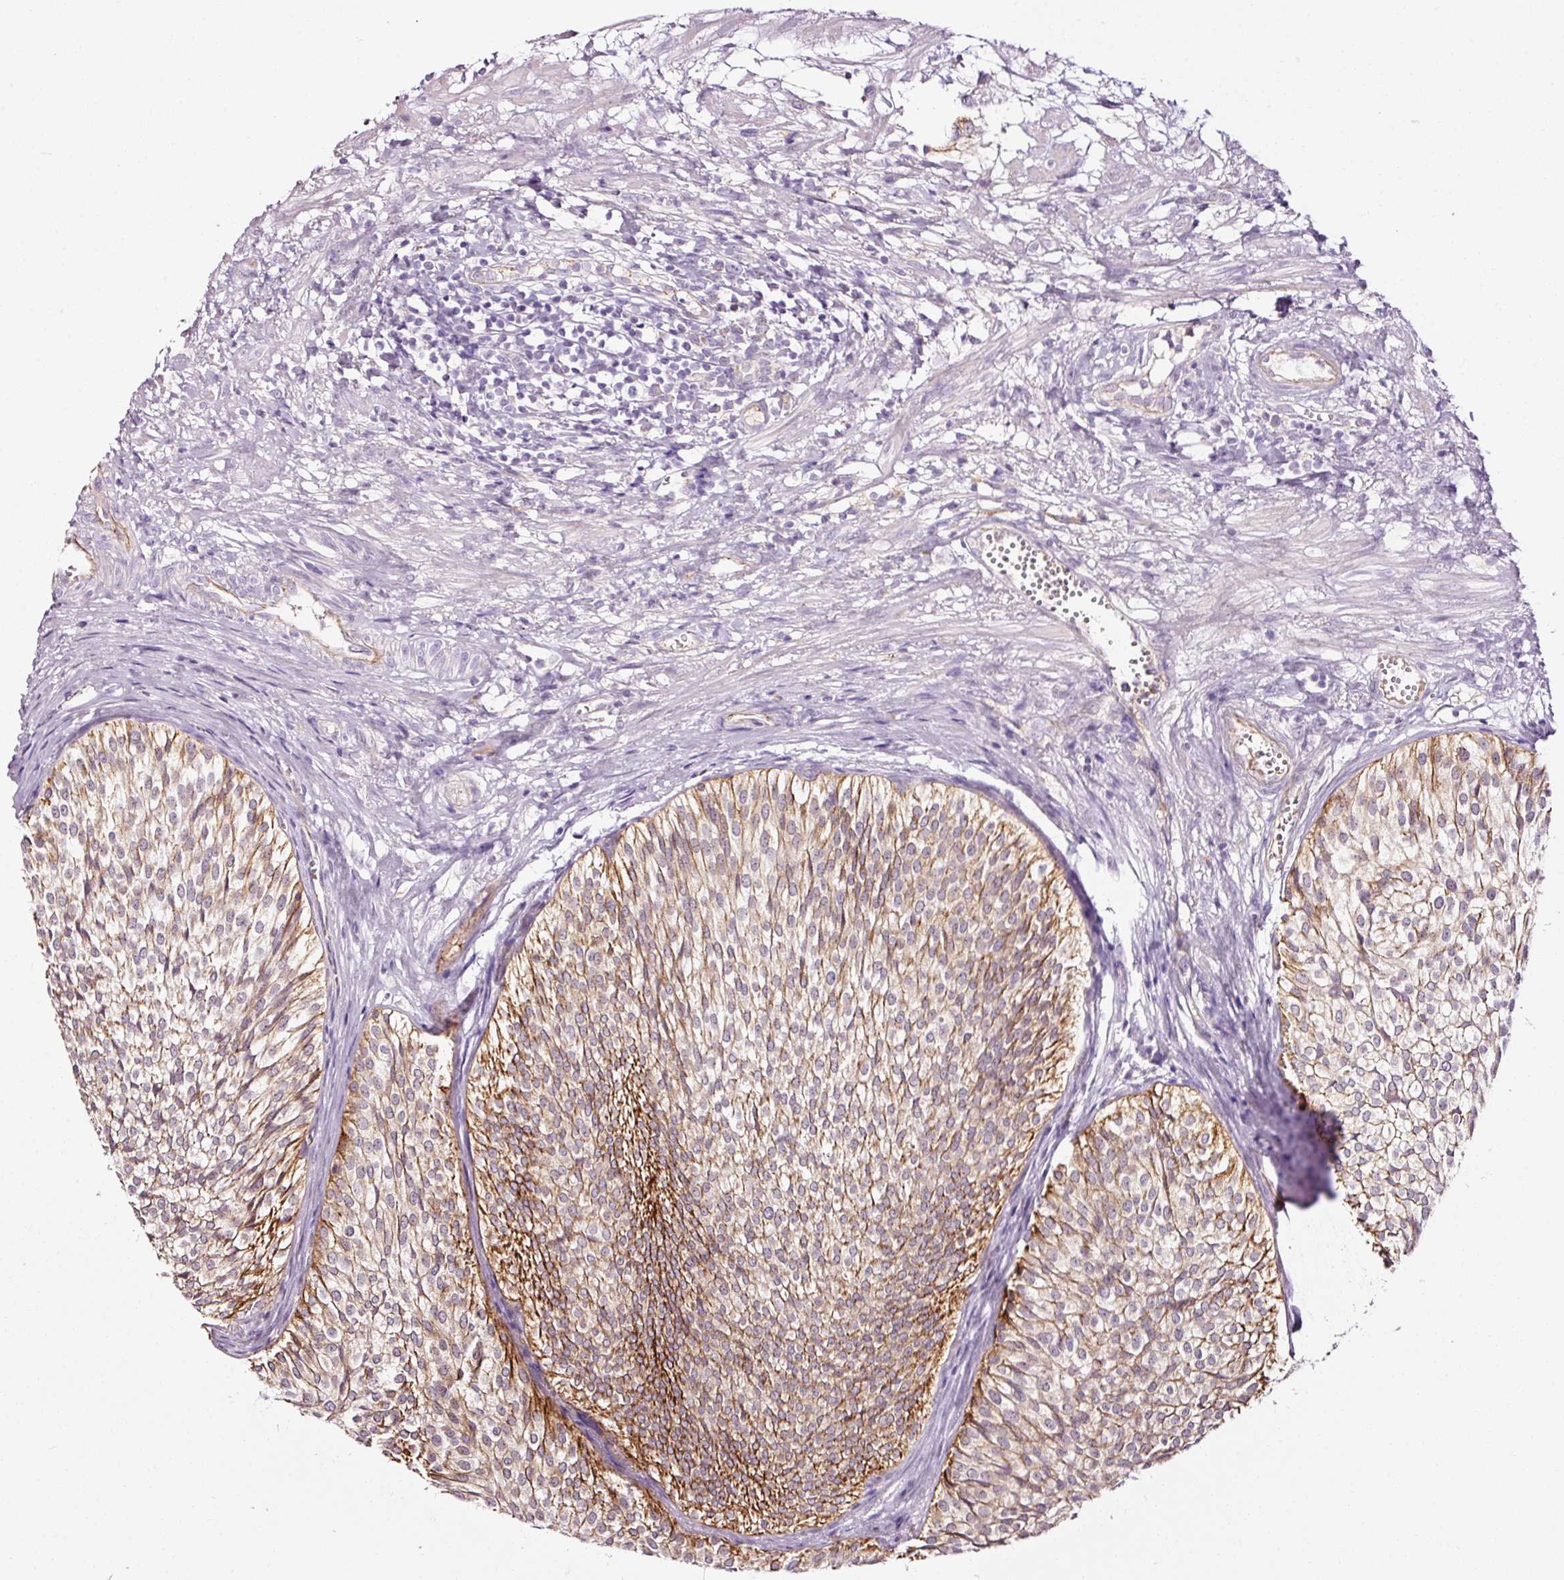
{"staining": {"intensity": "moderate", "quantity": ">75%", "location": "cytoplasmic/membranous"}, "tissue": "urothelial cancer", "cell_type": "Tumor cells", "image_type": "cancer", "snomed": [{"axis": "morphology", "description": "Urothelial carcinoma, Low grade"}, {"axis": "topography", "description": "Urinary bladder"}], "caption": "There is medium levels of moderate cytoplasmic/membranous positivity in tumor cells of urothelial carcinoma (low-grade), as demonstrated by immunohistochemical staining (brown color).", "gene": "ABCB4", "patient": {"sex": "male", "age": 91}}